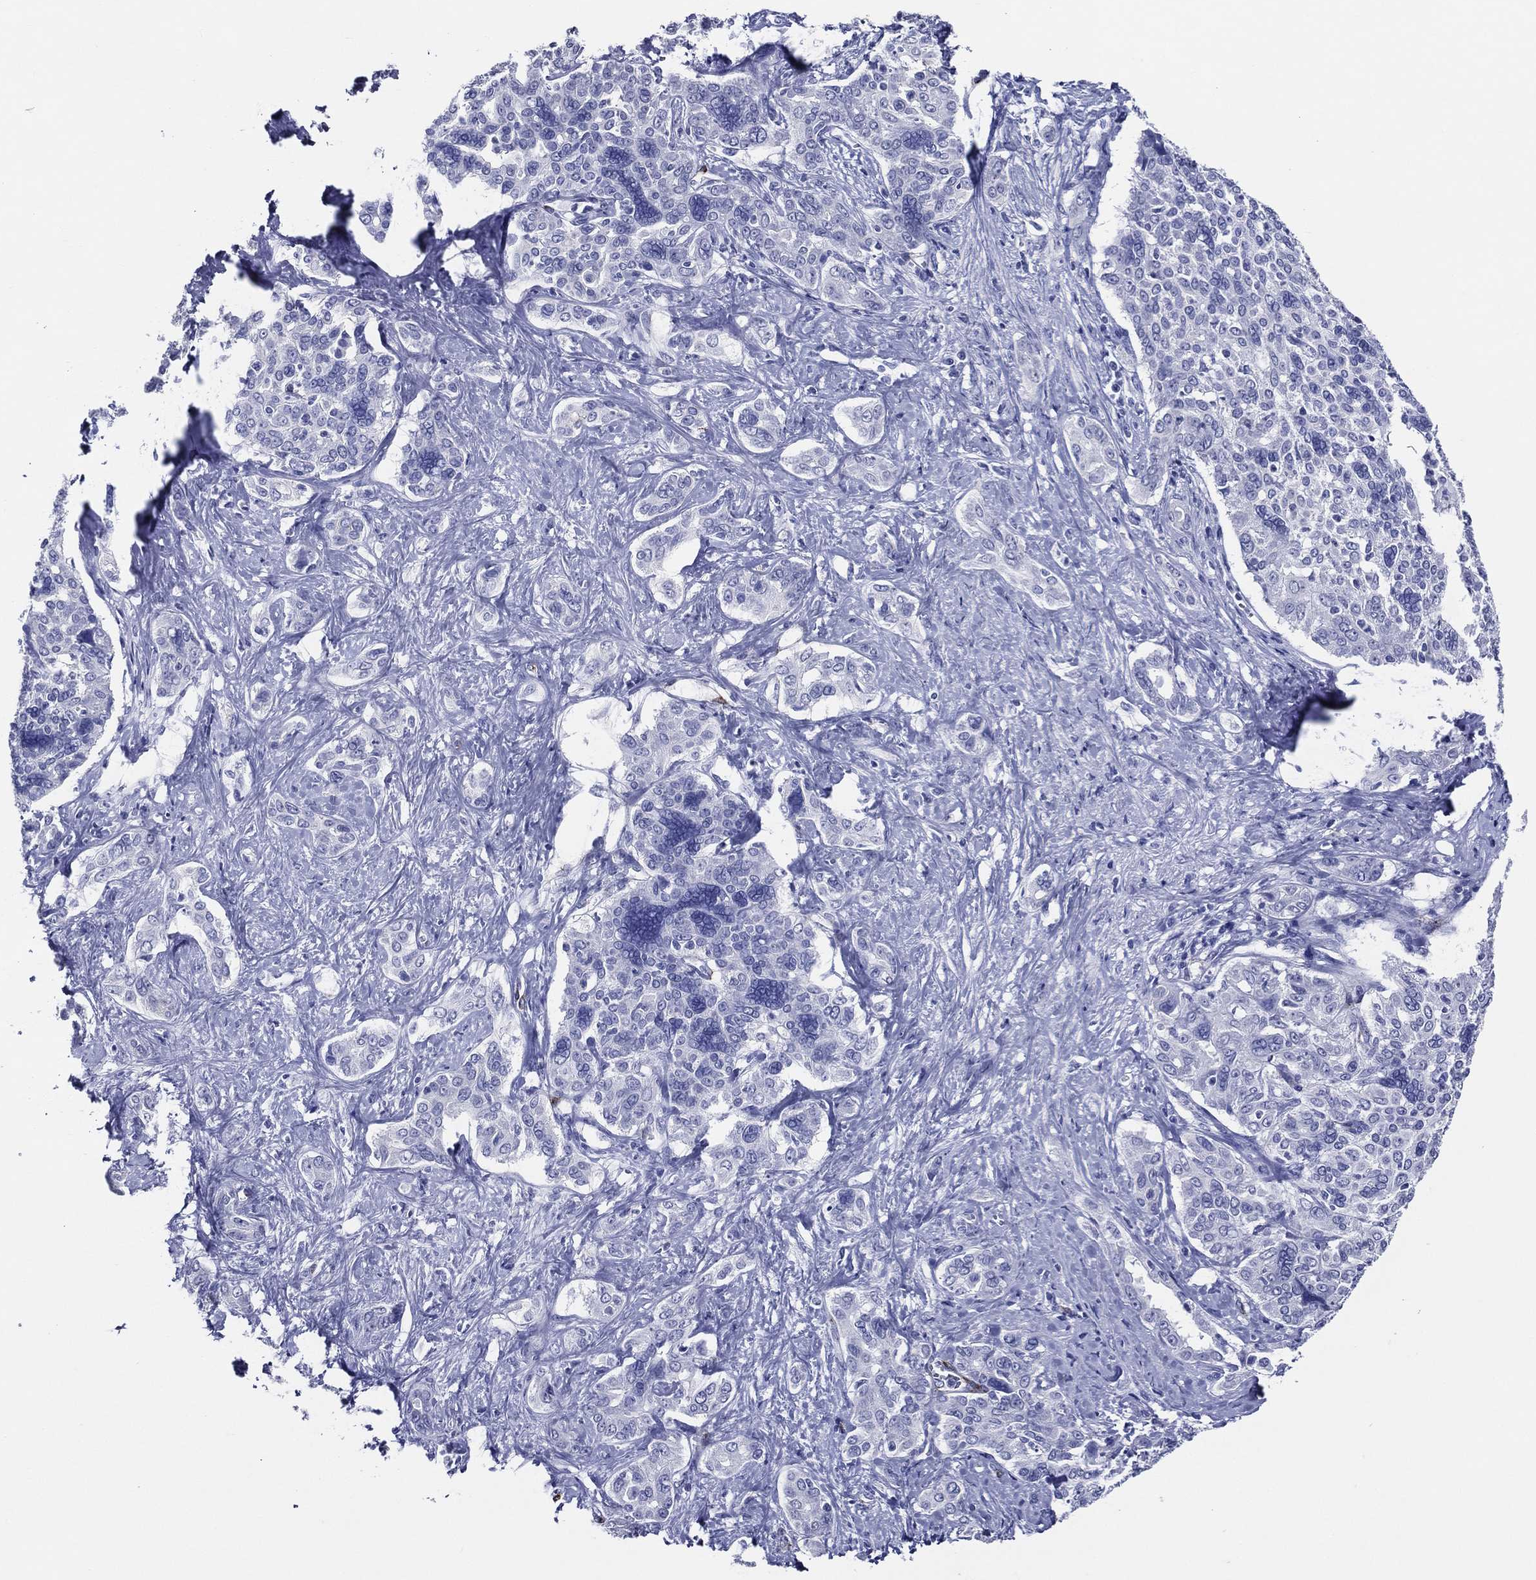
{"staining": {"intensity": "negative", "quantity": "none", "location": "none"}, "tissue": "liver cancer", "cell_type": "Tumor cells", "image_type": "cancer", "snomed": [{"axis": "morphology", "description": "Cholangiocarcinoma"}, {"axis": "topography", "description": "Liver"}], "caption": "IHC photomicrograph of neoplastic tissue: human liver cholangiocarcinoma stained with DAB exhibits no significant protein staining in tumor cells.", "gene": "ACE2", "patient": {"sex": "female", "age": 47}}